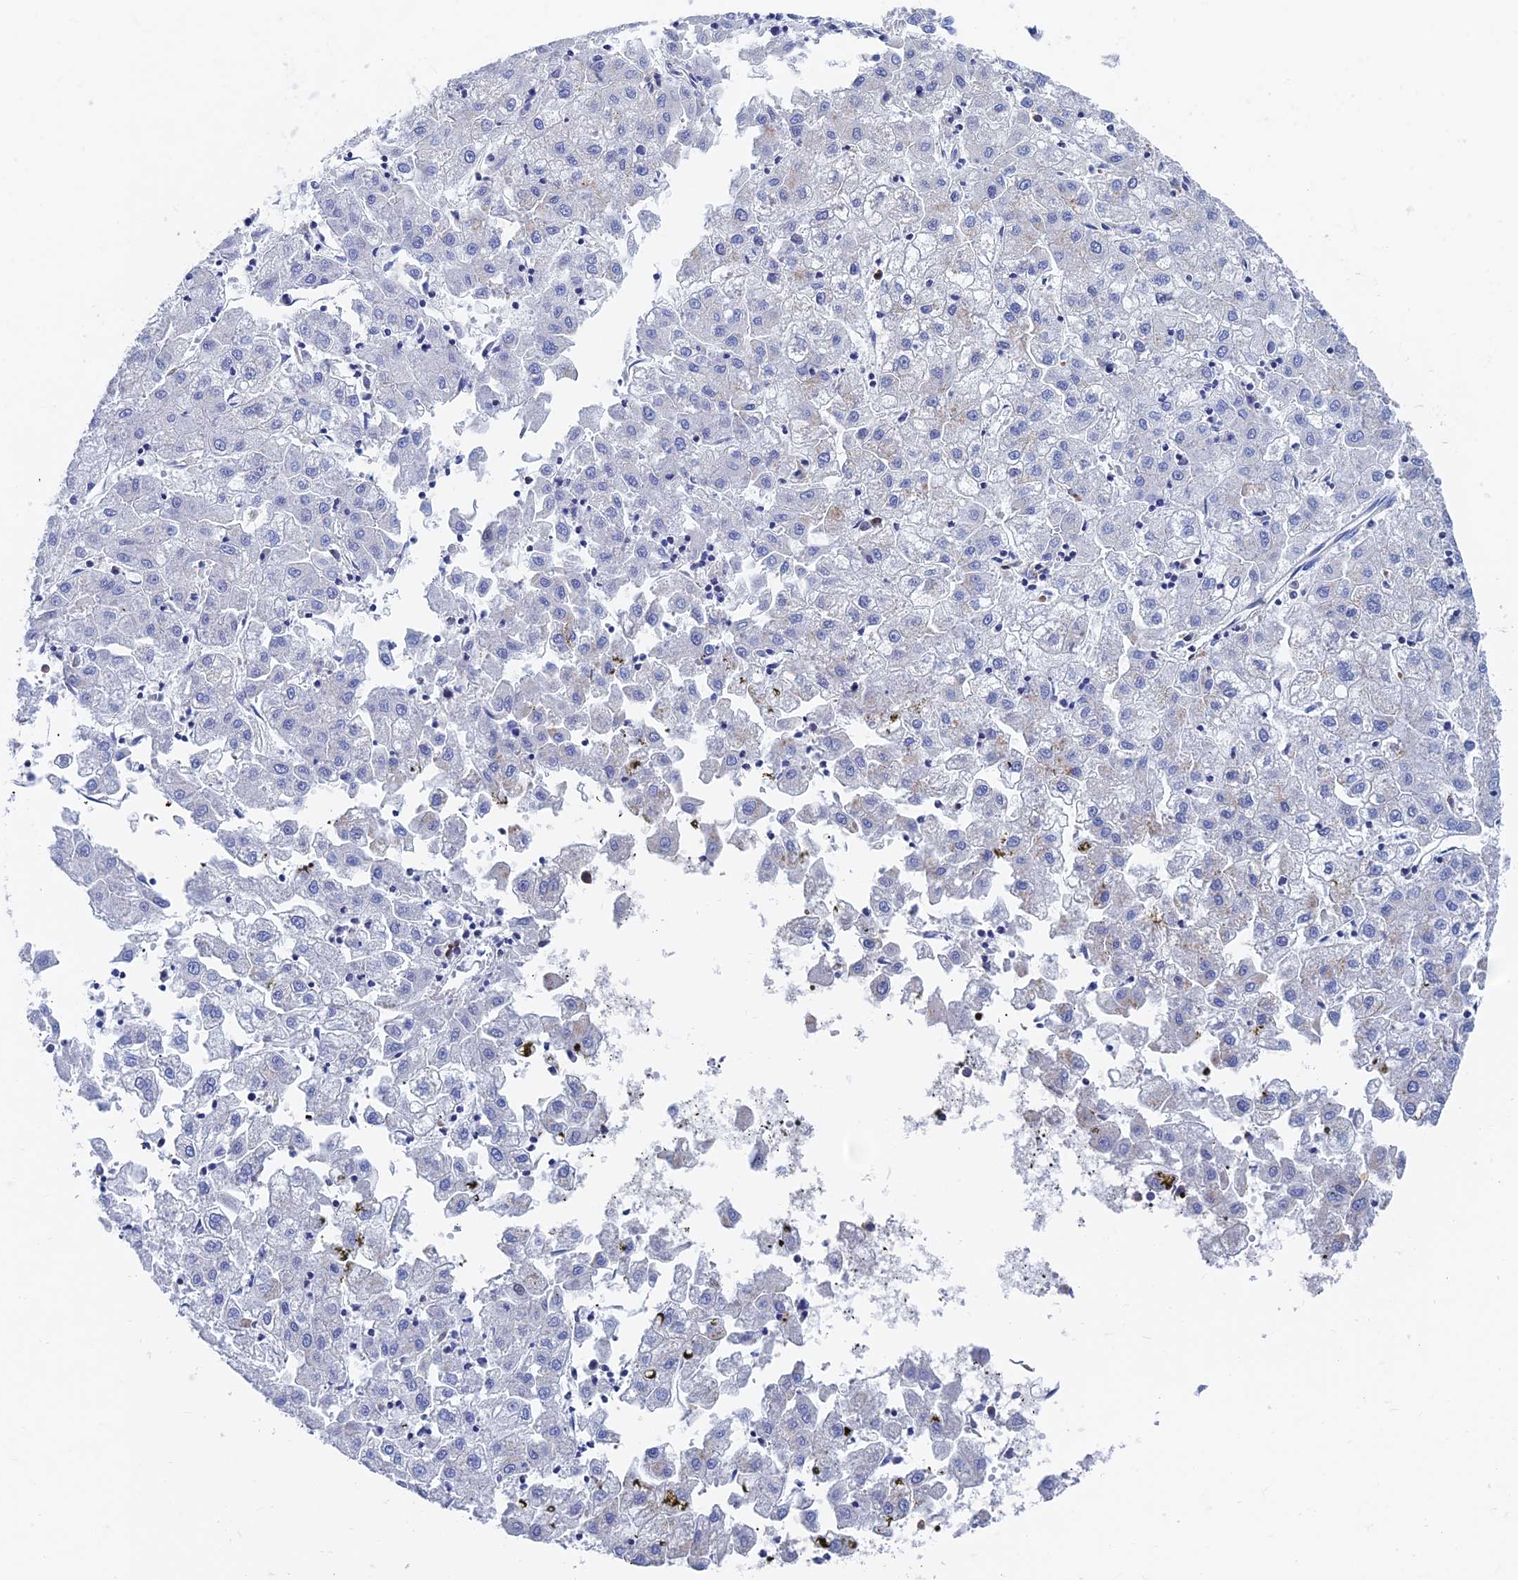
{"staining": {"intensity": "negative", "quantity": "none", "location": "none"}, "tissue": "liver cancer", "cell_type": "Tumor cells", "image_type": "cancer", "snomed": [{"axis": "morphology", "description": "Carcinoma, Hepatocellular, NOS"}, {"axis": "topography", "description": "Liver"}], "caption": "Immunohistochemistry (IHC) photomicrograph of human liver cancer stained for a protein (brown), which displays no staining in tumor cells. (Immunohistochemistry, brightfield microscopy, high magnification).", "gene": "SPNS1", "patient": {"sex": "male", "age": 72}}